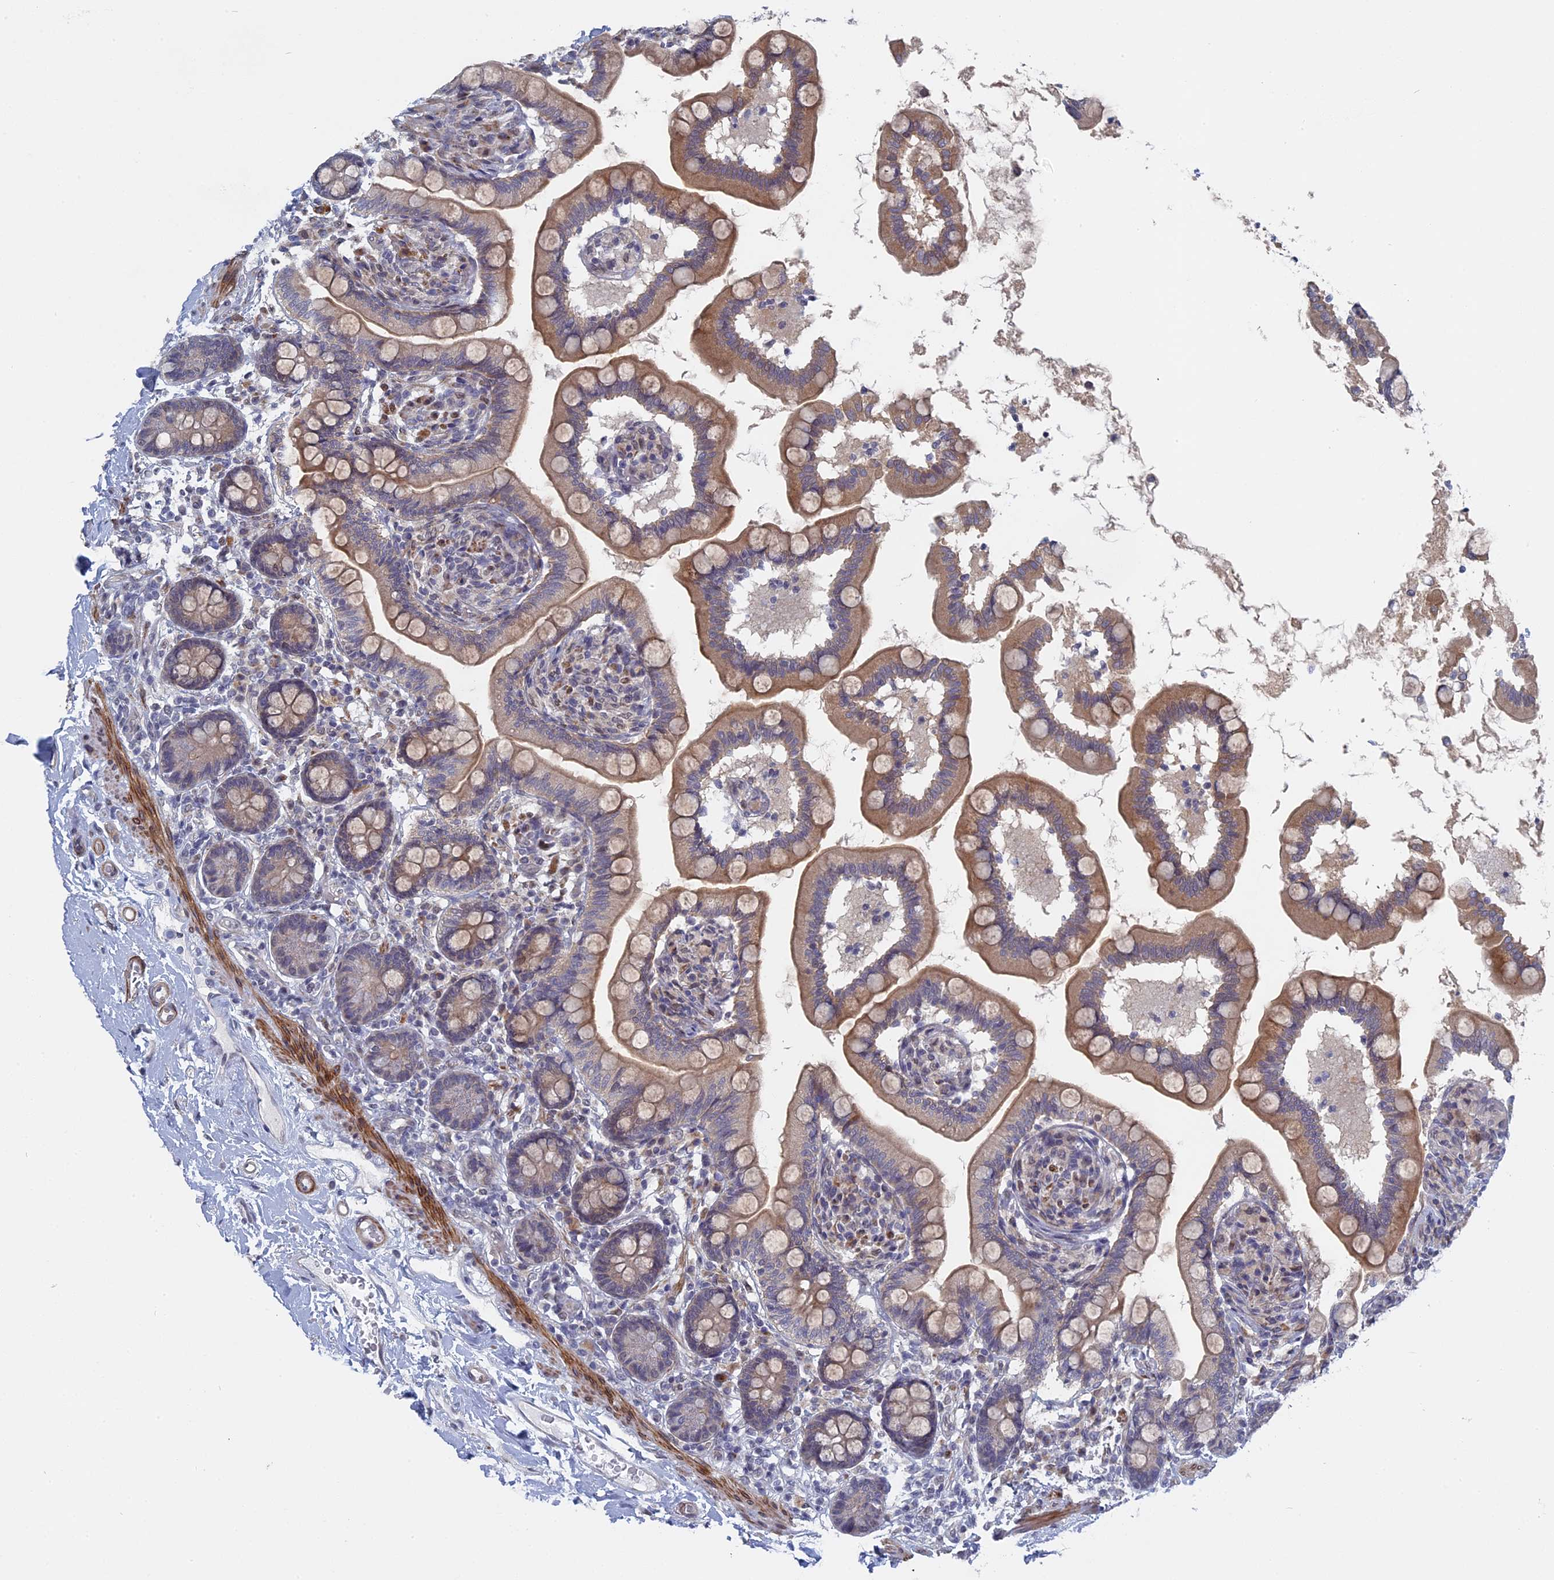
{"staining": {"intensity": "moderate", "quantity": "25%-75%", "location": "cytoplasmic/membranous"}, "tissue": "small intestine", "cell_type": "Glandular cells", "image_type": "normal", "snomed": [{"axis": "morphology", "description": "Normal tissue, NOS"}, {"axis": "topography", "description": "Small intestine"}], "caption": "High-magnification brightfield microscopy of normal small intestine stained with DAB (3,3'-diaminobenzidine) (brown) and counterstained with hematoxylin (blue). glandular cells exhibit moderate cytoplasmic/membranous positivity is identified in about25%-75% of cells.", "gene": "MTRF1", "patient": {"sex": "female", "age": 64}}